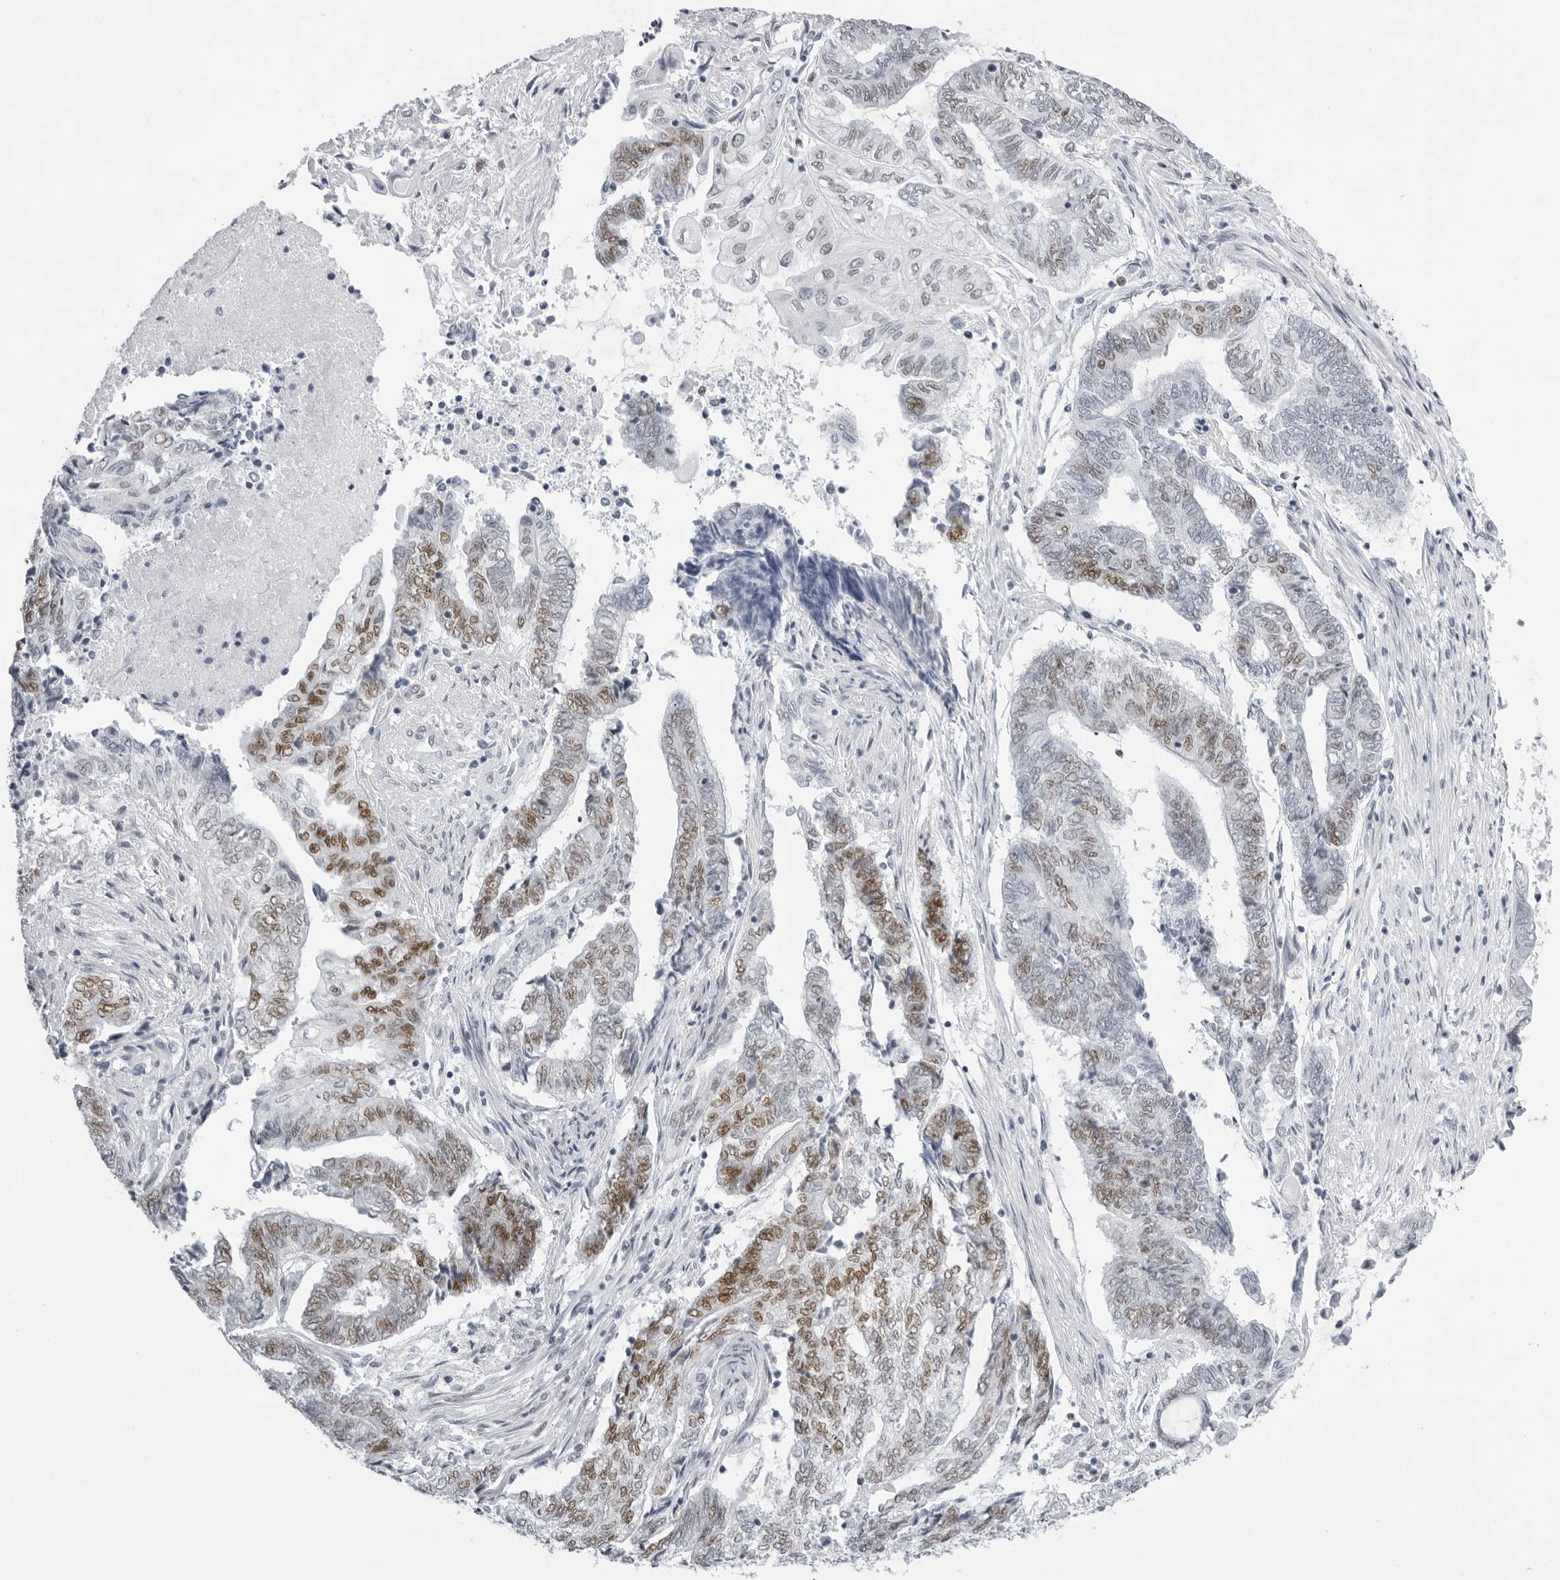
{"staining": {"intensity": "moderate", "quantity": "25%-75%", "location": "nuclear"}, "tissue": "endometrial cancer", "cell_type": "Tumor cells", "image_type": "cancer", "snomed": [{"axis": "morphology", "description": "Adenocarcinoma, NOS"}, {"axis": "topography", "description": "Uterus"}, {"axis": "topography", "description": "Endometrium"}], "caption": "A medium amount of moderate nuclear staining is identified in approximately 25%-75% of tumor cells in endometrial adenocarcinoma tissue.", "gene": "IRF2BP2", "patient": {"sex": "female", "age": 70}}